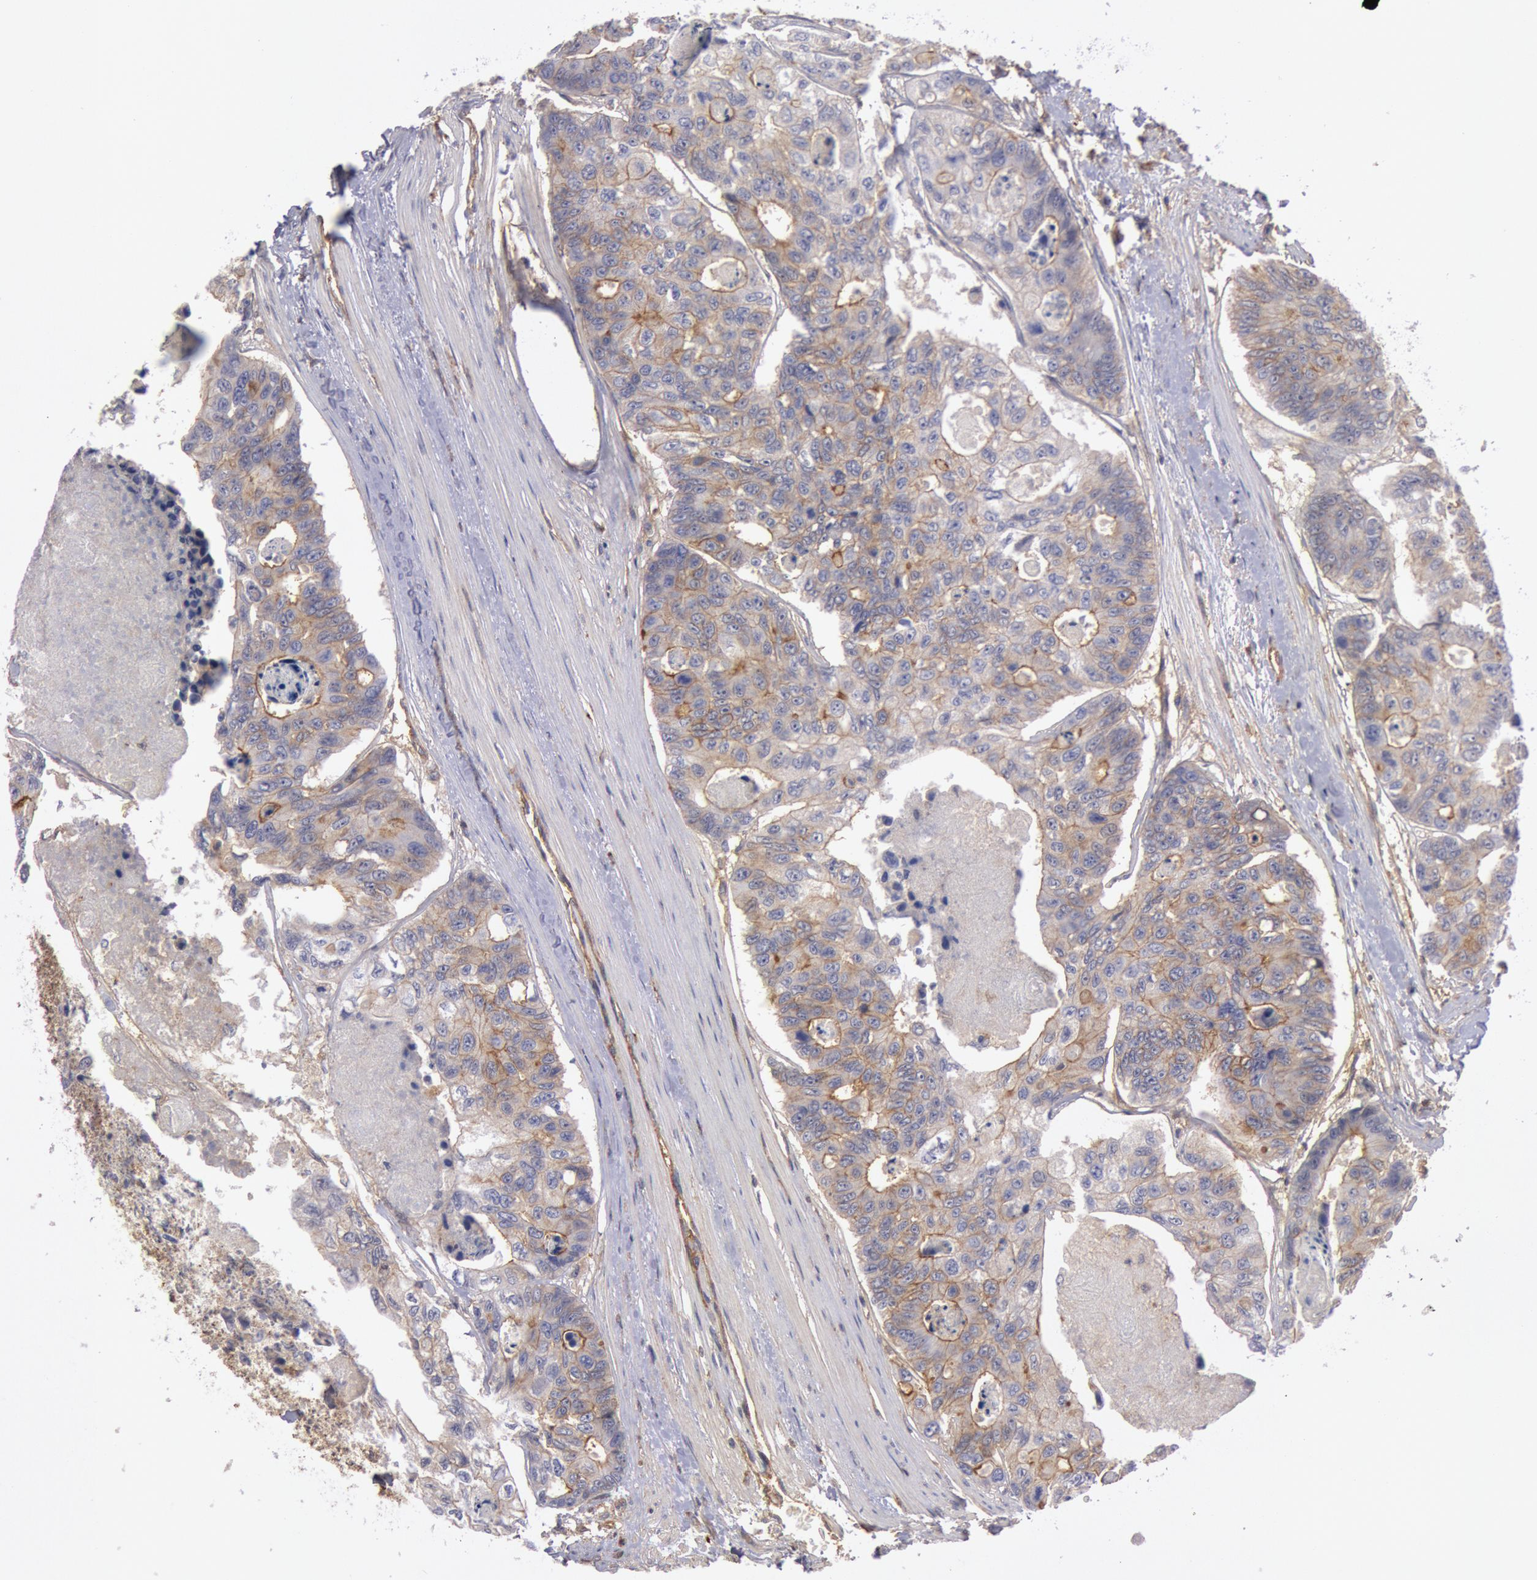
{"staining": {"intensity": "moderate", "quantity": "25%-75%", "location": "cytoplasmic/membranous"}, "tissue": "colorectal cancer", "cell_type": "Tumor cells", "image_type": "cancer", "snomed": [{"axis": "morphology", "description": "Adenocarcinoma, NOS"}, {"axis": "topography", "description": "Colon"}], "caption": "Tumor cells exhibit medium levels of moderate cytoplasmic/membranous staining in approximately 25%-75% of cells in human adenocarcinoma (colorectal).", "gene": "SNAP23", "patient": {"sex": "female", "age": 86}}